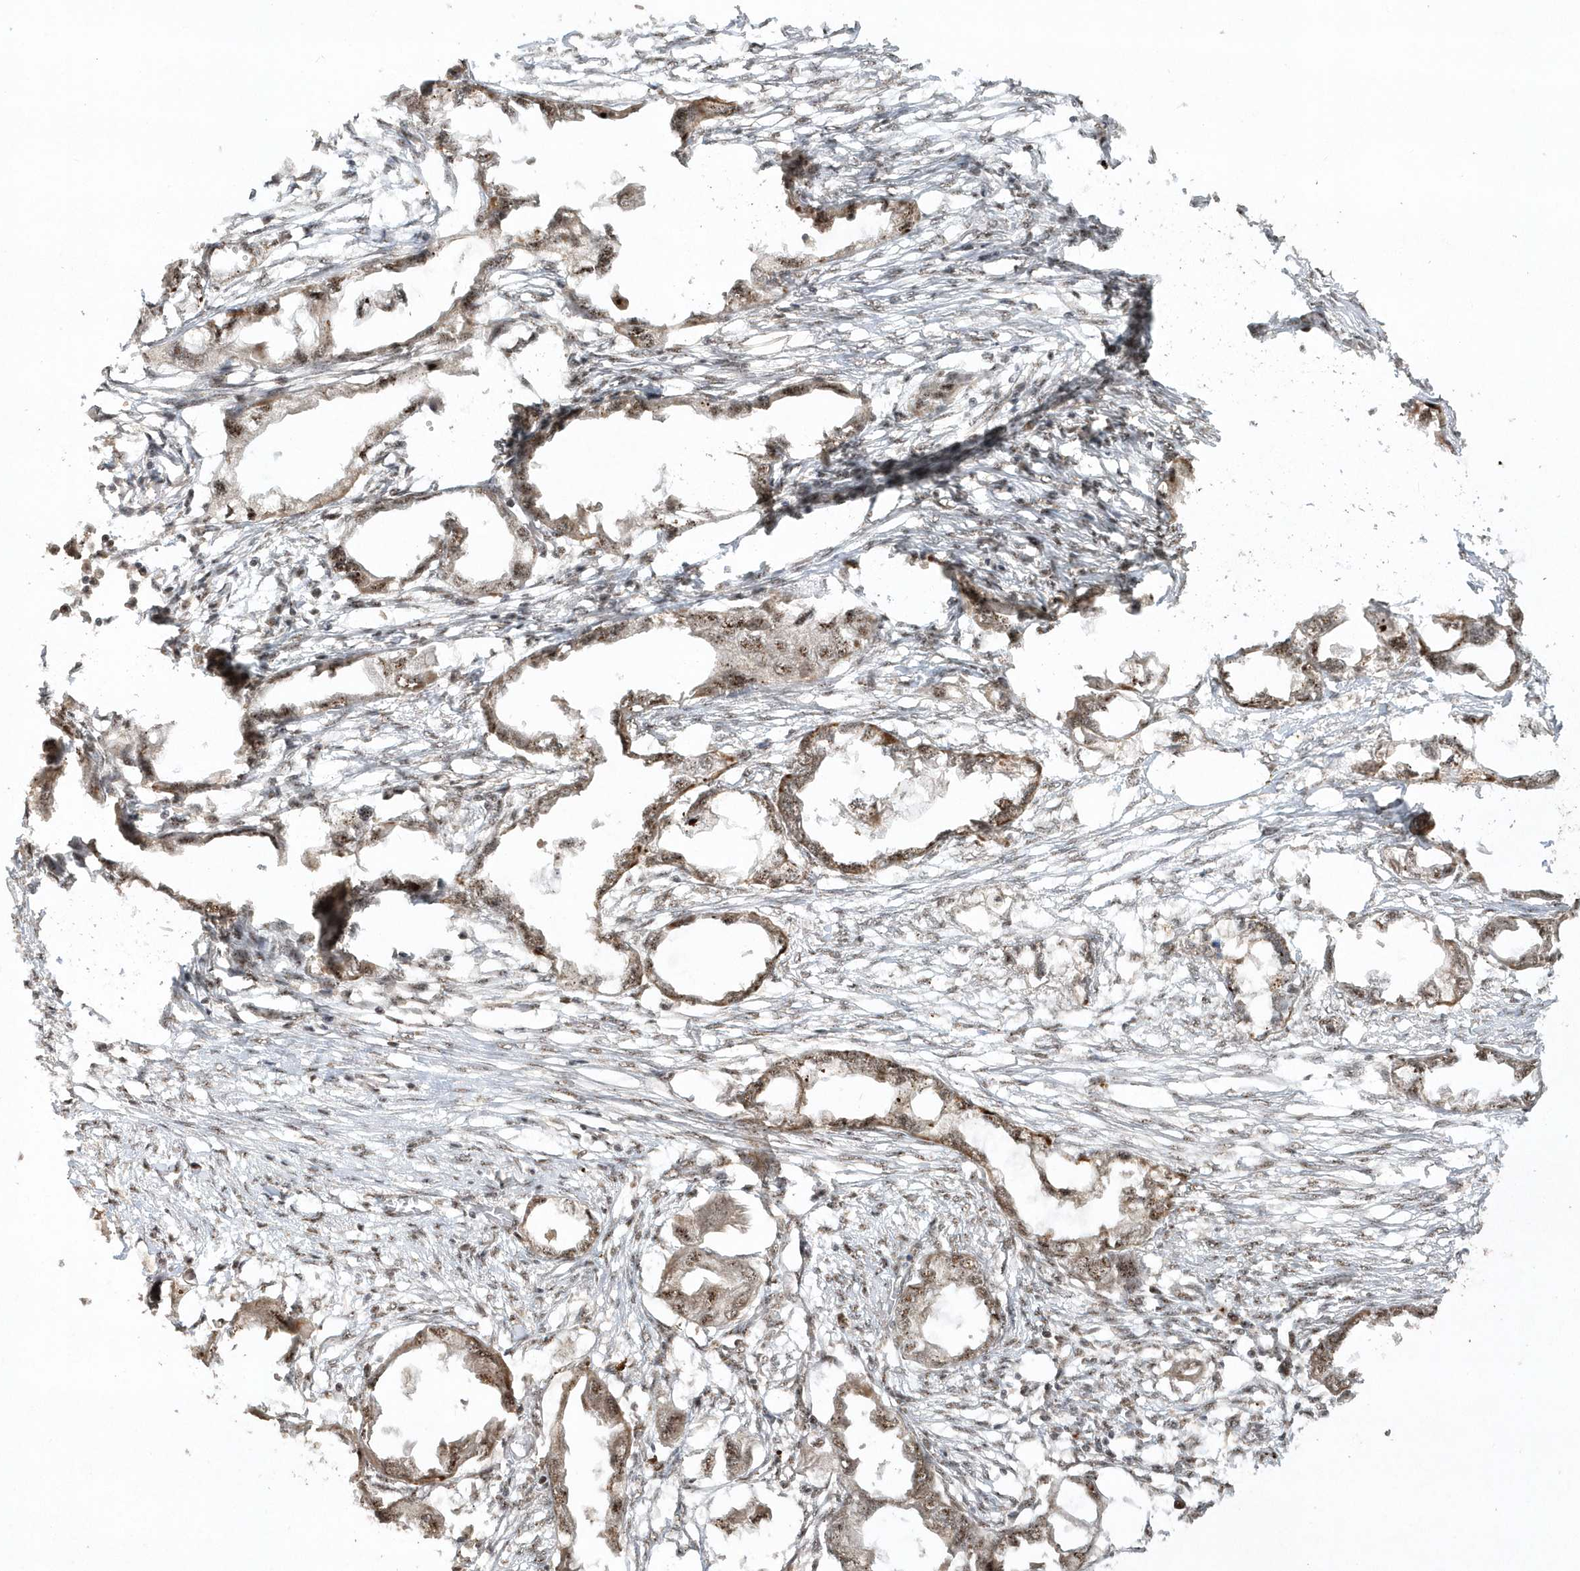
{"staining": {"intensity": "strong", "quantity": ">75%", "location": "nuclear"}, "tissue": "endometrial cancer", "cell_type": "Tumor cells", "image_type": "cancer", "snomed": [{"axis": "morphology", "description": "Adenocarcinoma, NOS"}, {"axis": "morphology", "description": "Adenocarcinoma, metastatic, NOS"}, {"axis": "topography", "description": "Adipose tissue"}, {"axis": "topography", "description": "Endometrium"}], "caption": "A high-resolution histopathology image shows immunohistochemistry staining of endometrial adenocarcinoma, which displays strong nuclear expression in approximately >75% of tumor cells.", "gene": "POLR3B", "patient": {"sex": "female", "age": 67}}